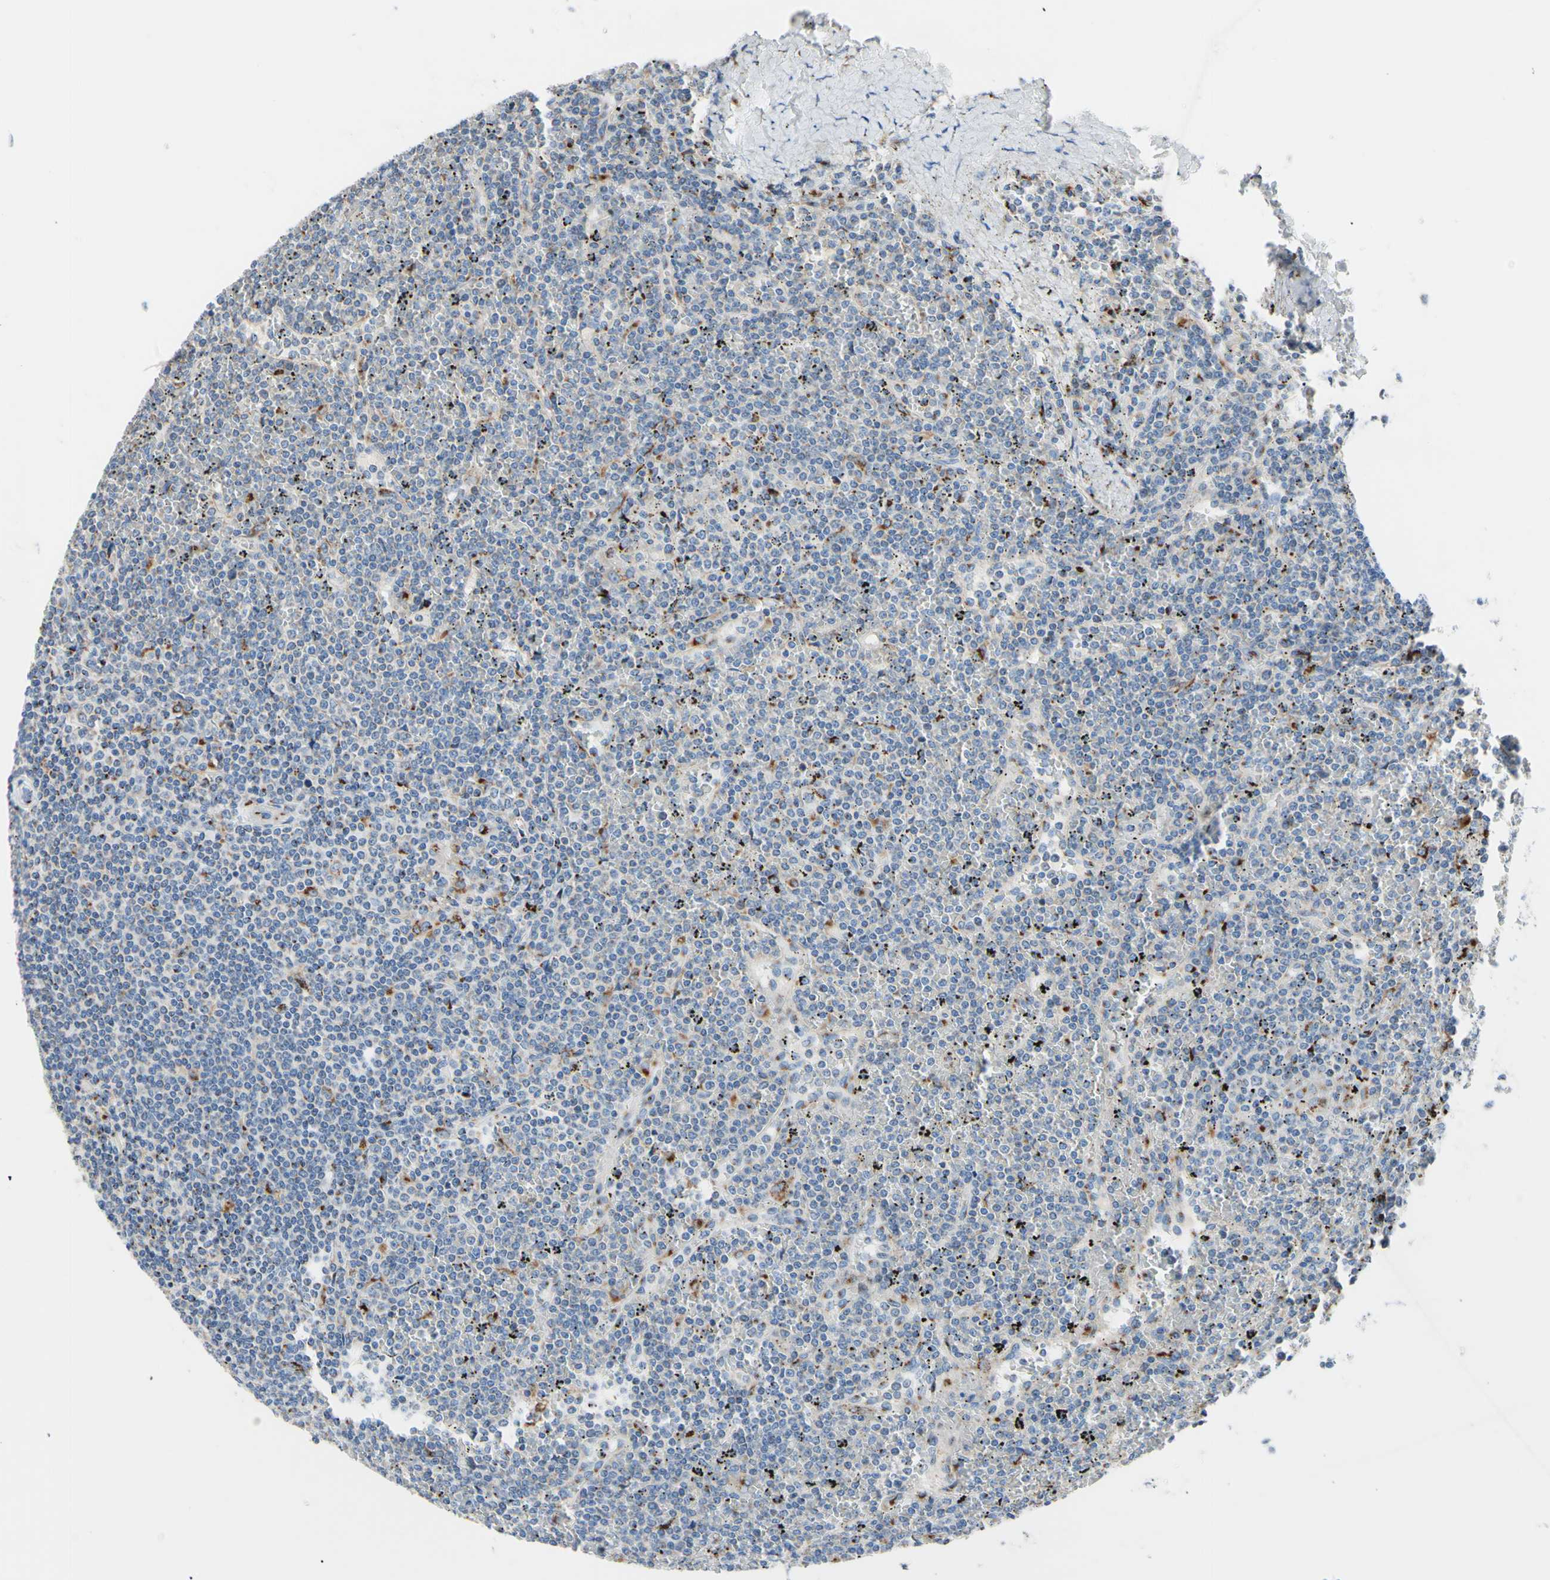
{"staining": {"intensity": "moderate", "quantity": "<25%", "location": "cytoplasmic/membranous"}, "tissue": "lymphoma", "cell_type": "Tumor cells", "image_type": "cancer", "snomed": [{"axis": "morphology", "description": "Malignant lymphoma, non-Hodgkin's type, Low grade"}, {"axis": "topography", "description": "Spleen"}], "caption": "A photomicrograph of lymphoma stained for a protein reveals moderate cytoplasmic/membranous brown staining in tumor cells.", "gene": "GALNT2", "patient": {"sex": "female", "age": 19}}